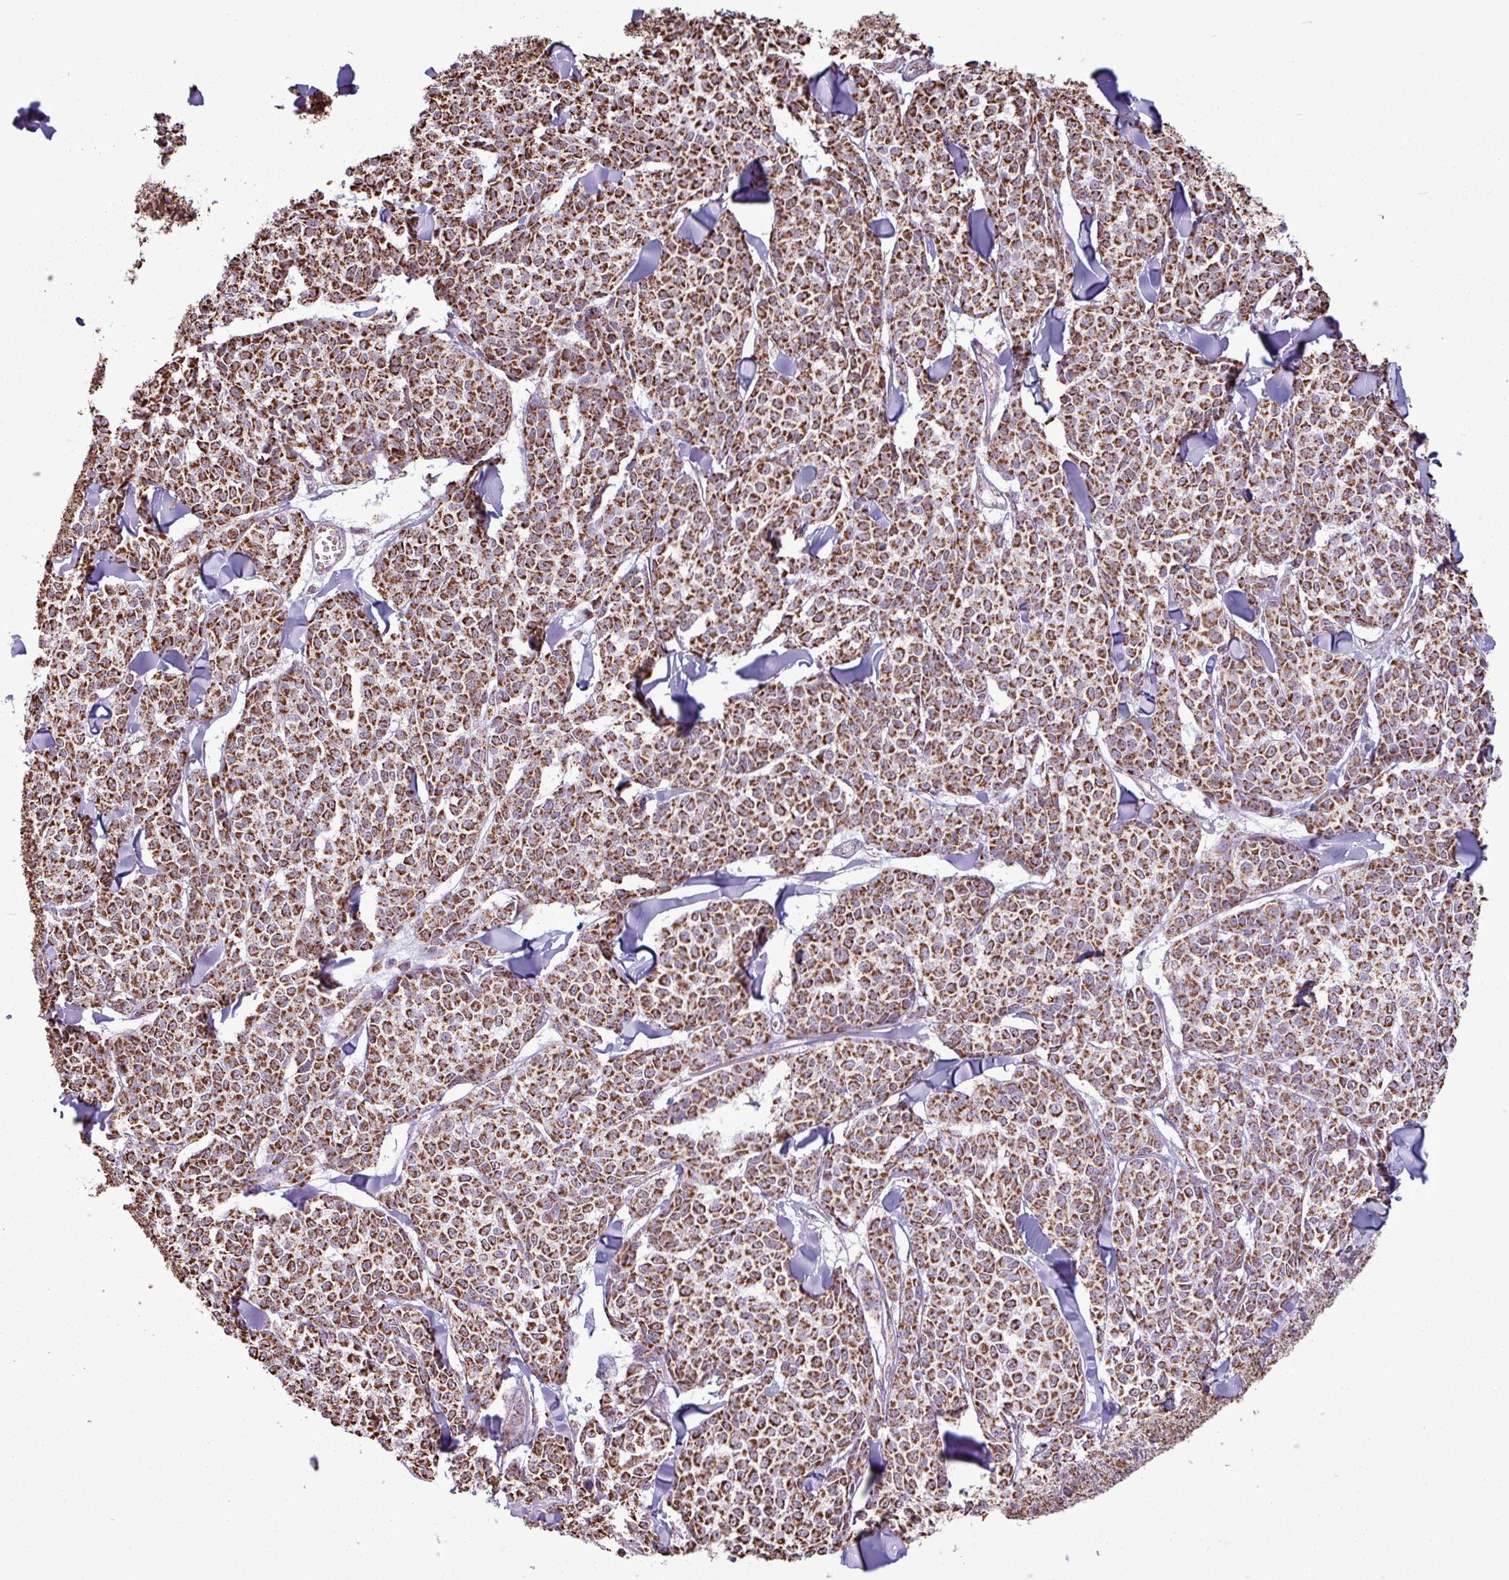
{"staining": {"intensity": "strong", "quantity": ">75%", "location": "cytoplasmic/membranous"}, "tissue": "melanoma", "cell_type": "Tumor cells", "image_type": "cancer", "snomed": [{"axis": "morphology", "description": "Malignant melanoma, NOS"}, {"axis": "topography", "description": "Skin"}], "caption": "The immunohistochemical stain labels strong cytoplasmic/membranous expression in tumor cells of melanoma tissue.", "gene": "ALG8", "patient": {"sex": "male", "age": 46}}